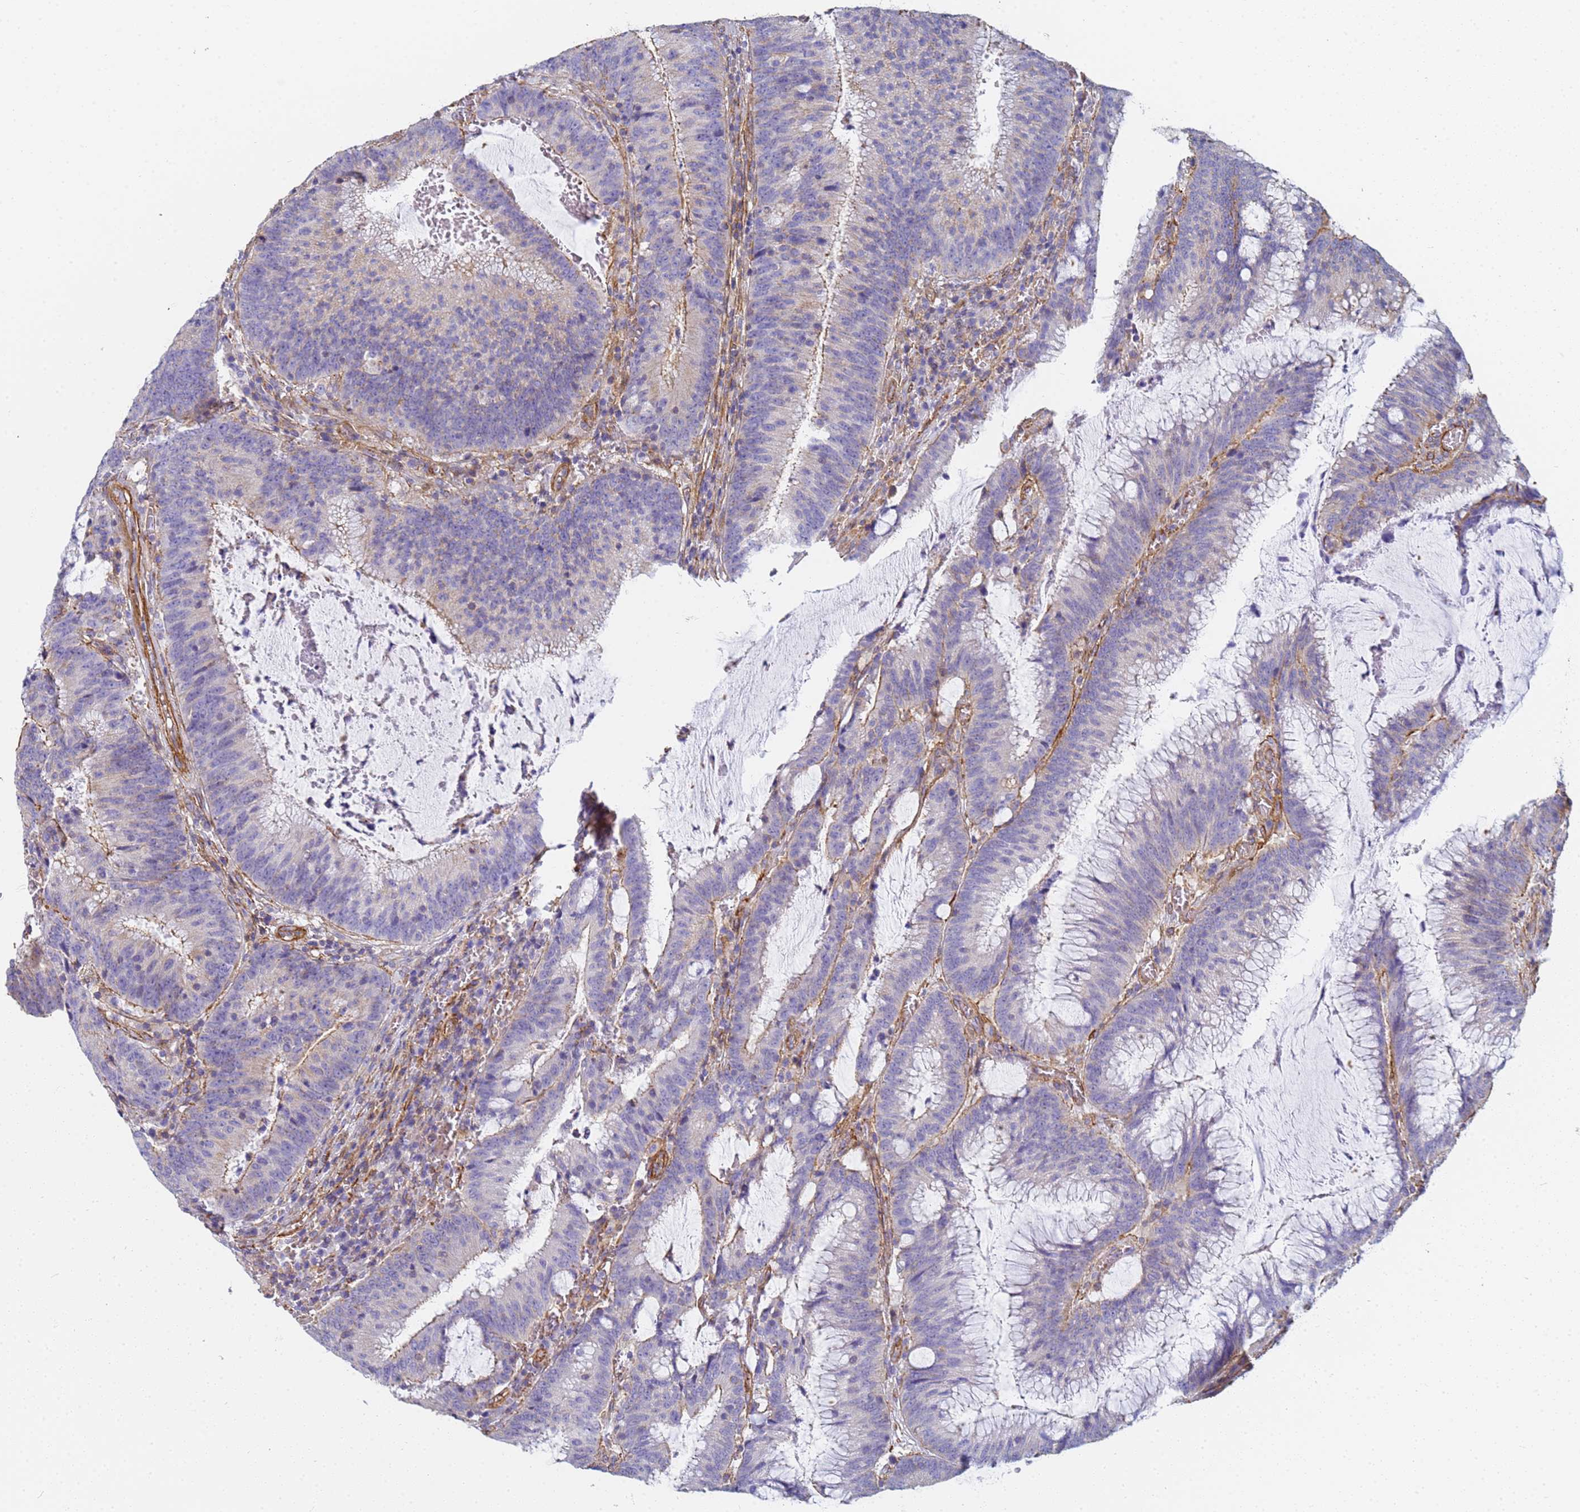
{"staining": {"intensity": "moderate", "quantity": "<25%", "location": "cytoplasmic/membranous"}, "tissue": "colorectal cancer", "cell_type": "Tumor cells", "image_type": "cancer", "snomed": [{"axis": "morphology", "description": "Adenocarcinoma, NOS"}, {"axis": "topography", "description": "Rectum"}], "caption": "A high-resolution micrograph shows IHC staining of adenocarcinoma (colorectal), which displays moderate cytoplasmic/membranous expression in approximately <25% of tumor cells.", "gene": "TPM1", "patient": {"sex": "female", "age": 77}}